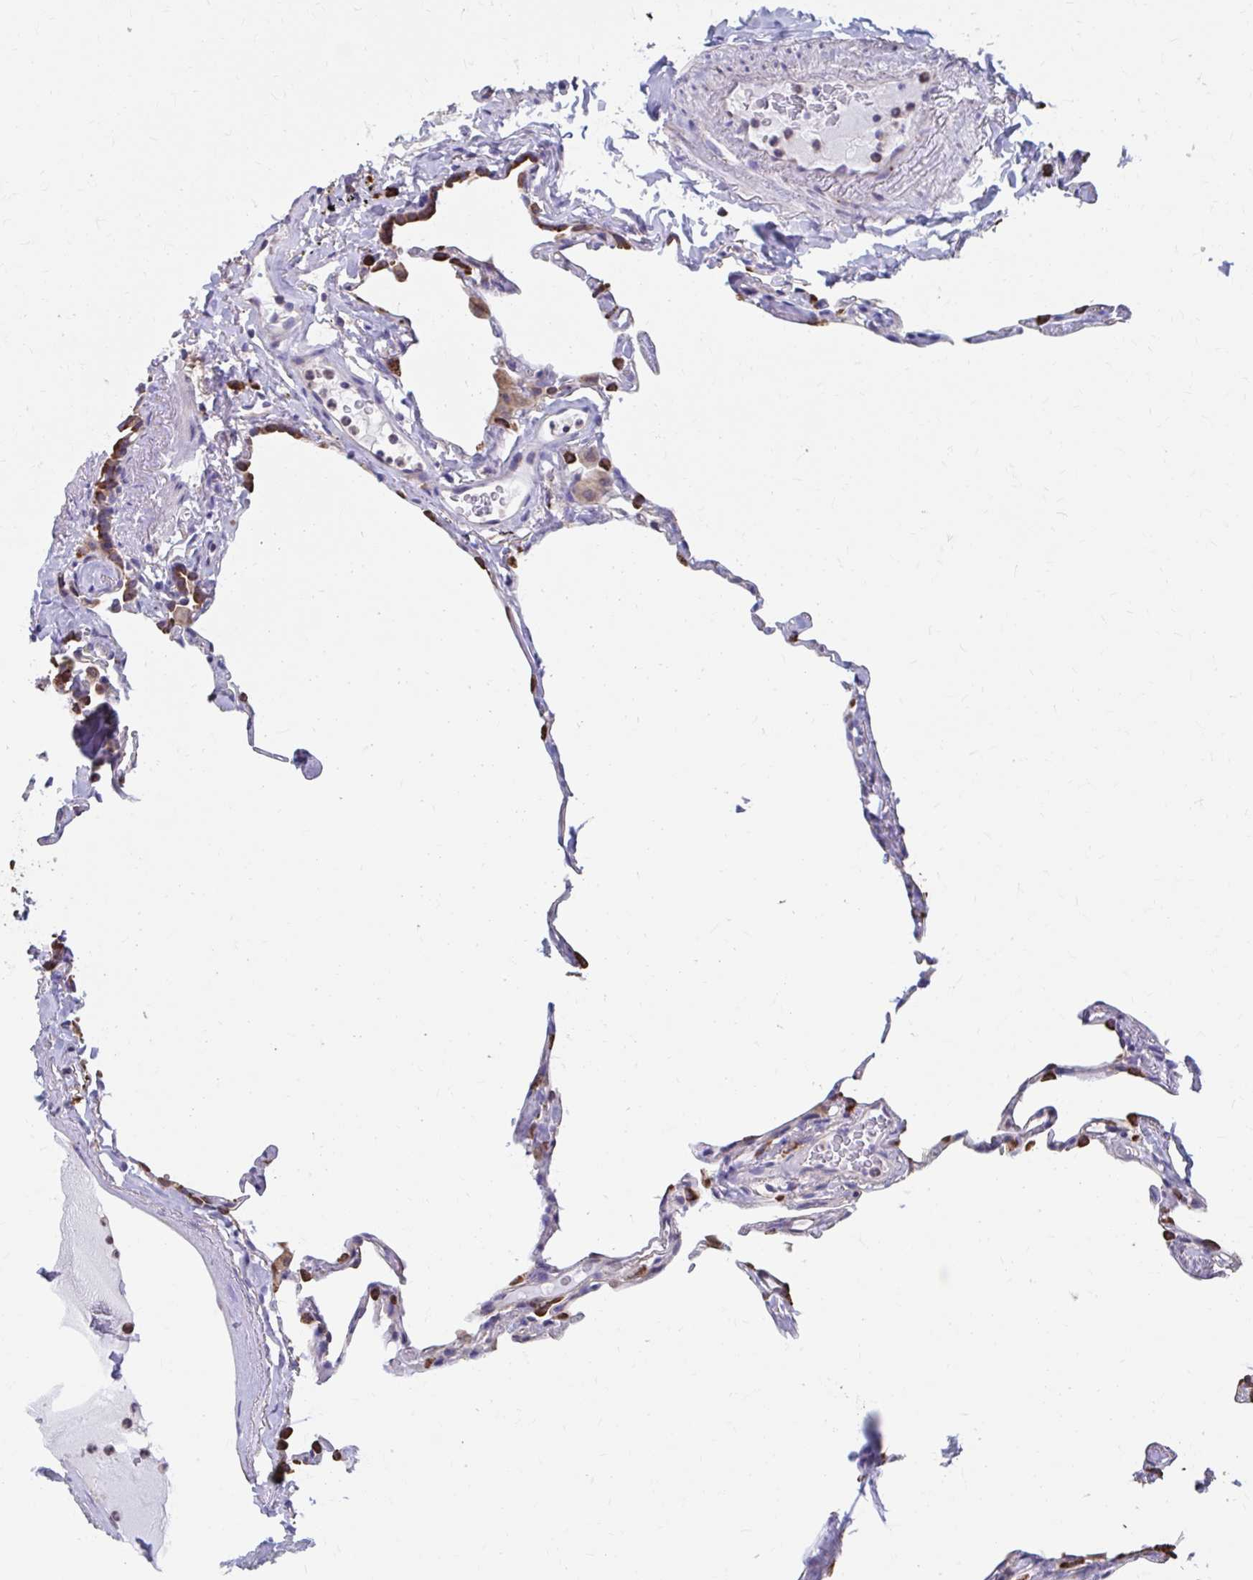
{"staining": {"intensity": "negative", "quantity": "none", "location": "none"}, "tissue": "lung", "cell_type": "Alveolar cells", "image_type": "normal", "snomed": [{"axis": "morphology", "description": "Normal tissue, NOS"}, {"axis": "topography", "description": "Lung"}], "caption": "The histopathology image reveals no significant positivity in alveolar cells of lung.", "gene": "FKBP2", "patient": {"sex": "male", "age": 65}}